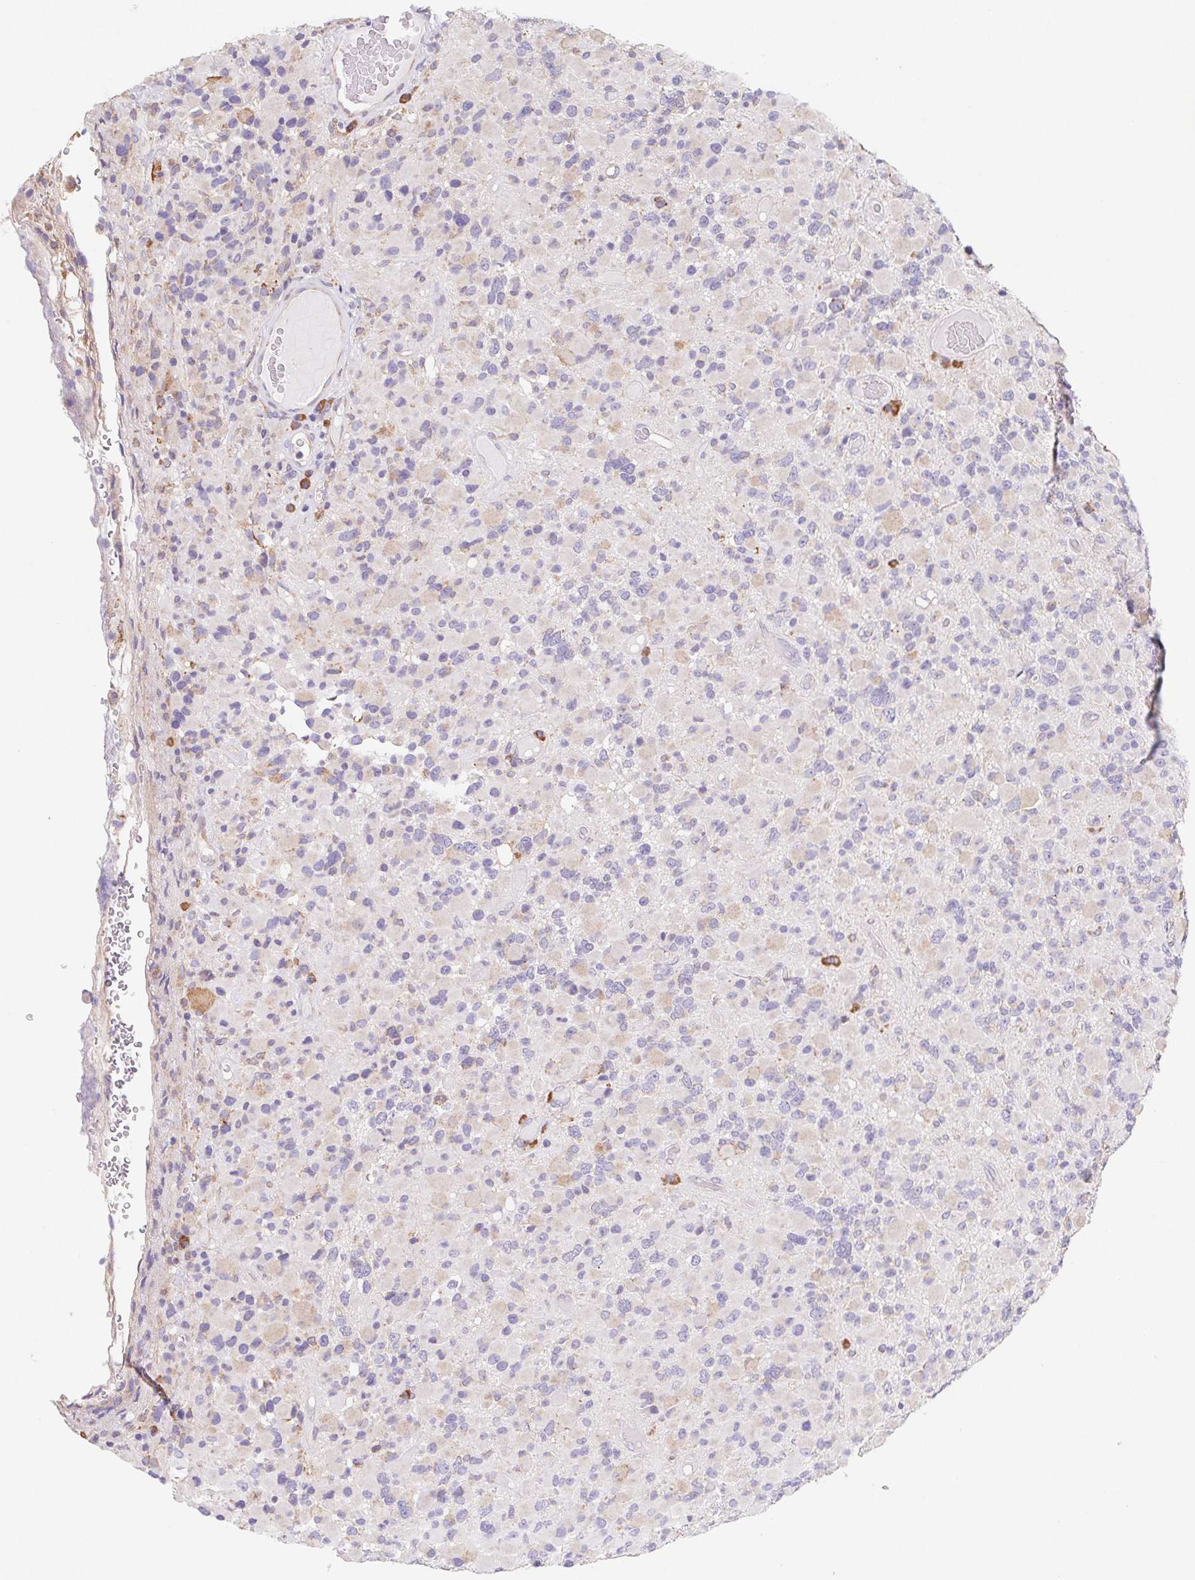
{"staining": {"intensity": "weak", "quantity": "<25%", "location": "cytoplasmic/membranous"}, "tissue": "glioma", "cell_type": "Tumor cells", "image_type": "cancer", "snomed": [{"axis": "morphology", "description": "Glioma, malignant, High grade"}, {"axis": "topography", "description": "Brain"}], "caption": "Tumor cells are negative for brown protein staining in glioma.", "gene": "ADAM8", "patient": {"sex": "female", "age": 40}}